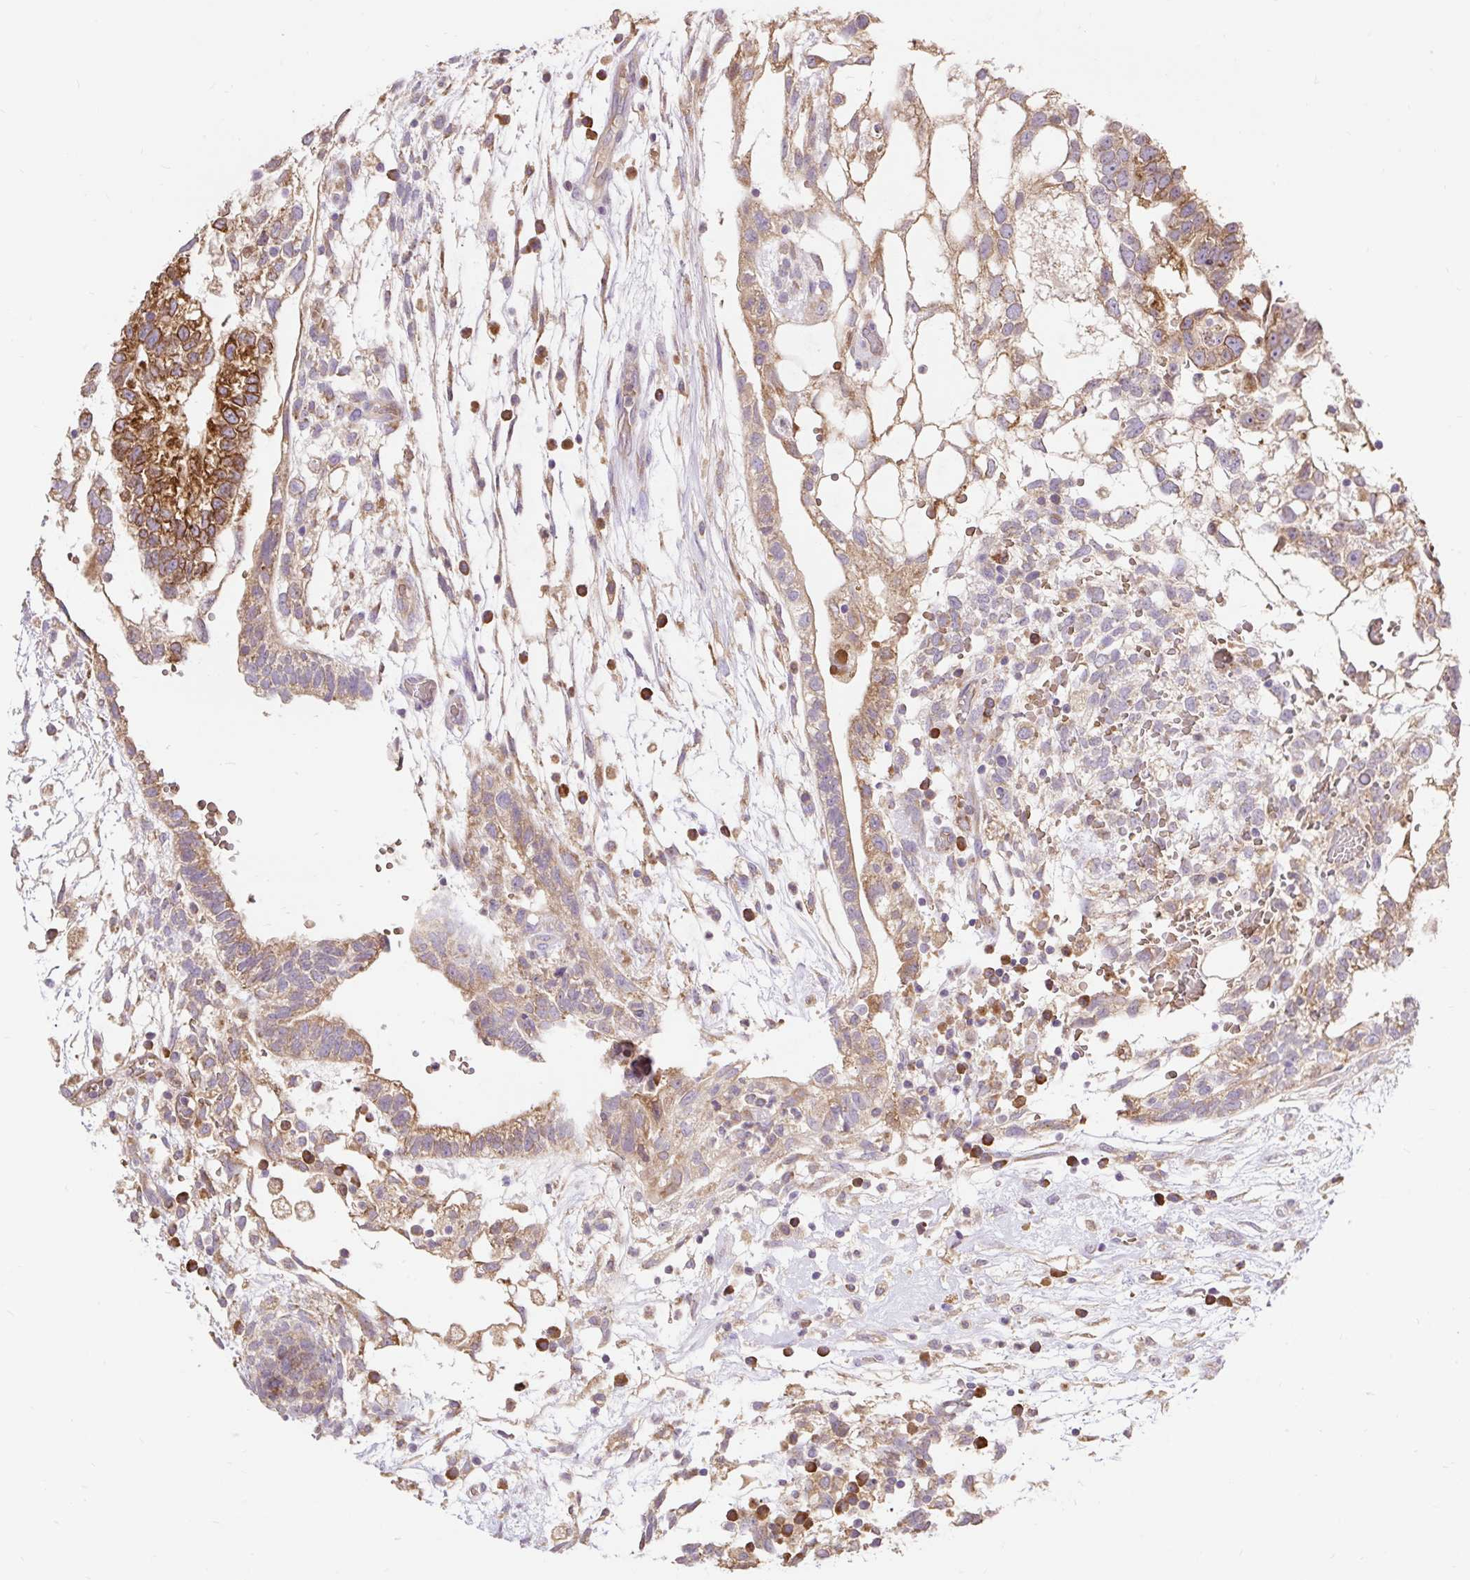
{"staining": {"intensity": "strong", "quantity": "25%-75%", "location": "cytoplasmic/membranous"}, "tissue": "testis cancer", "cell_type": "Tumor cells", "image_type": "cancer", "snomed": [{"axis": "morphology", "description": "Carcinoma, Embryonal, NOS"}, {"axis": "topography", "description": "Testis"}], "caption": "High-power microscopy captured an IHC photomicrograph of testis embryonal carcinoma, revealing strong cytoplasmic/membranous expression in approximately 25%-75% of tumor cells. Immunohistochemistry (ihc) stains the protein of interest in brown and the nuclei are stained blue.", "gene": "SEC63", "patient": {"sex": "male", "age": 32}}